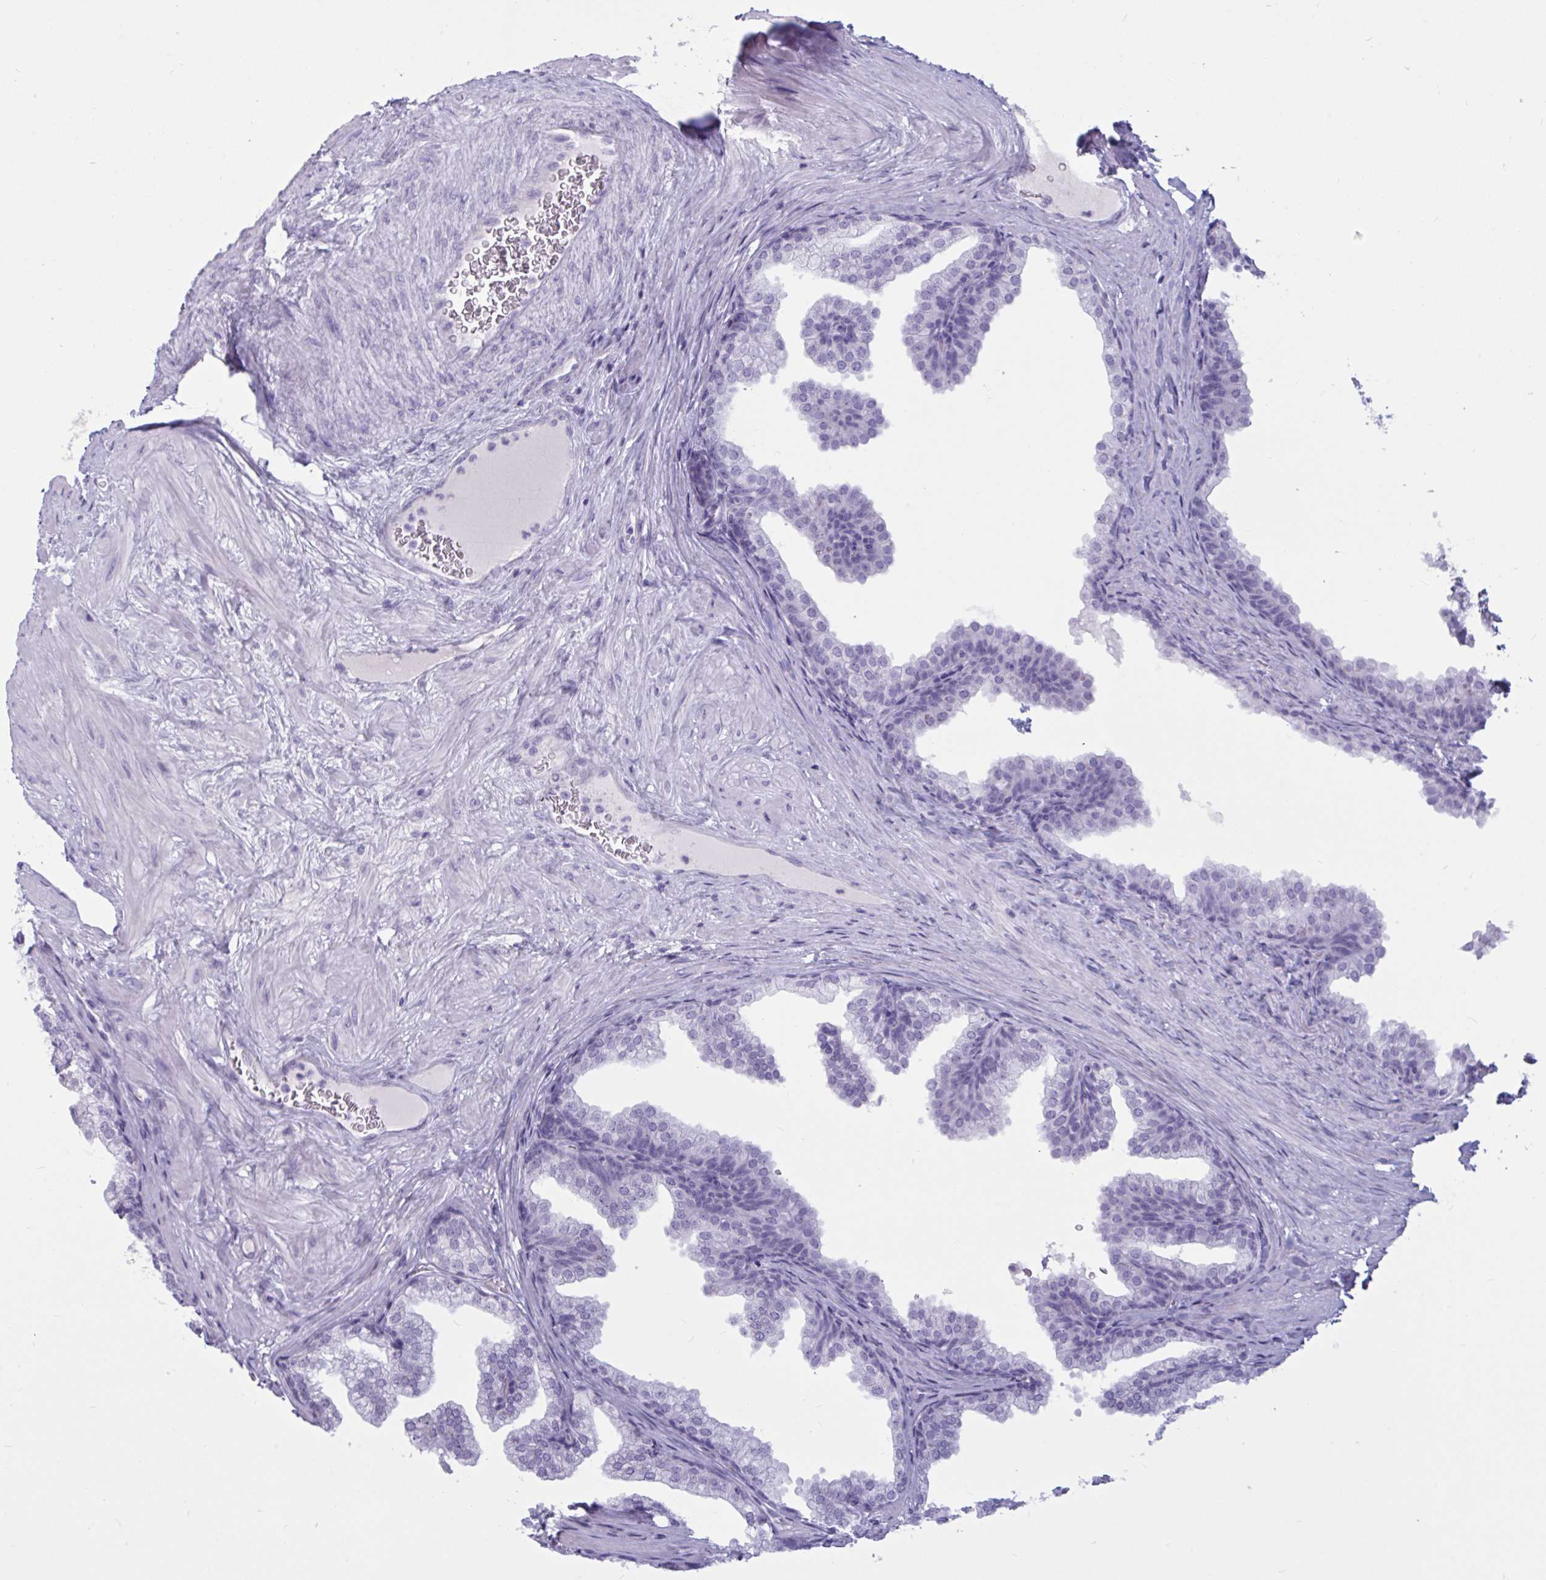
{"staining": {"intensity": "negative", "quantity": "none", "location": "none"}, "tissue": "prostate", "cell_type": "Glandular cells", "image_type": "normal", "snomed": [{"axis": "morphology", "description": "Normal tissue, NOS"}, {"axis": "topography", "description": "Prostate"}], "caption": "IHC of unremarkable prostate exhibits no positivity in glandular cells. Brightfield microscopy of immunohistochemistry stained with DAB (brown) and hematoxylin (blue), captured at high magnification.", "gene": "BBS10", "patient": {"sex": "male", "age": 37}}